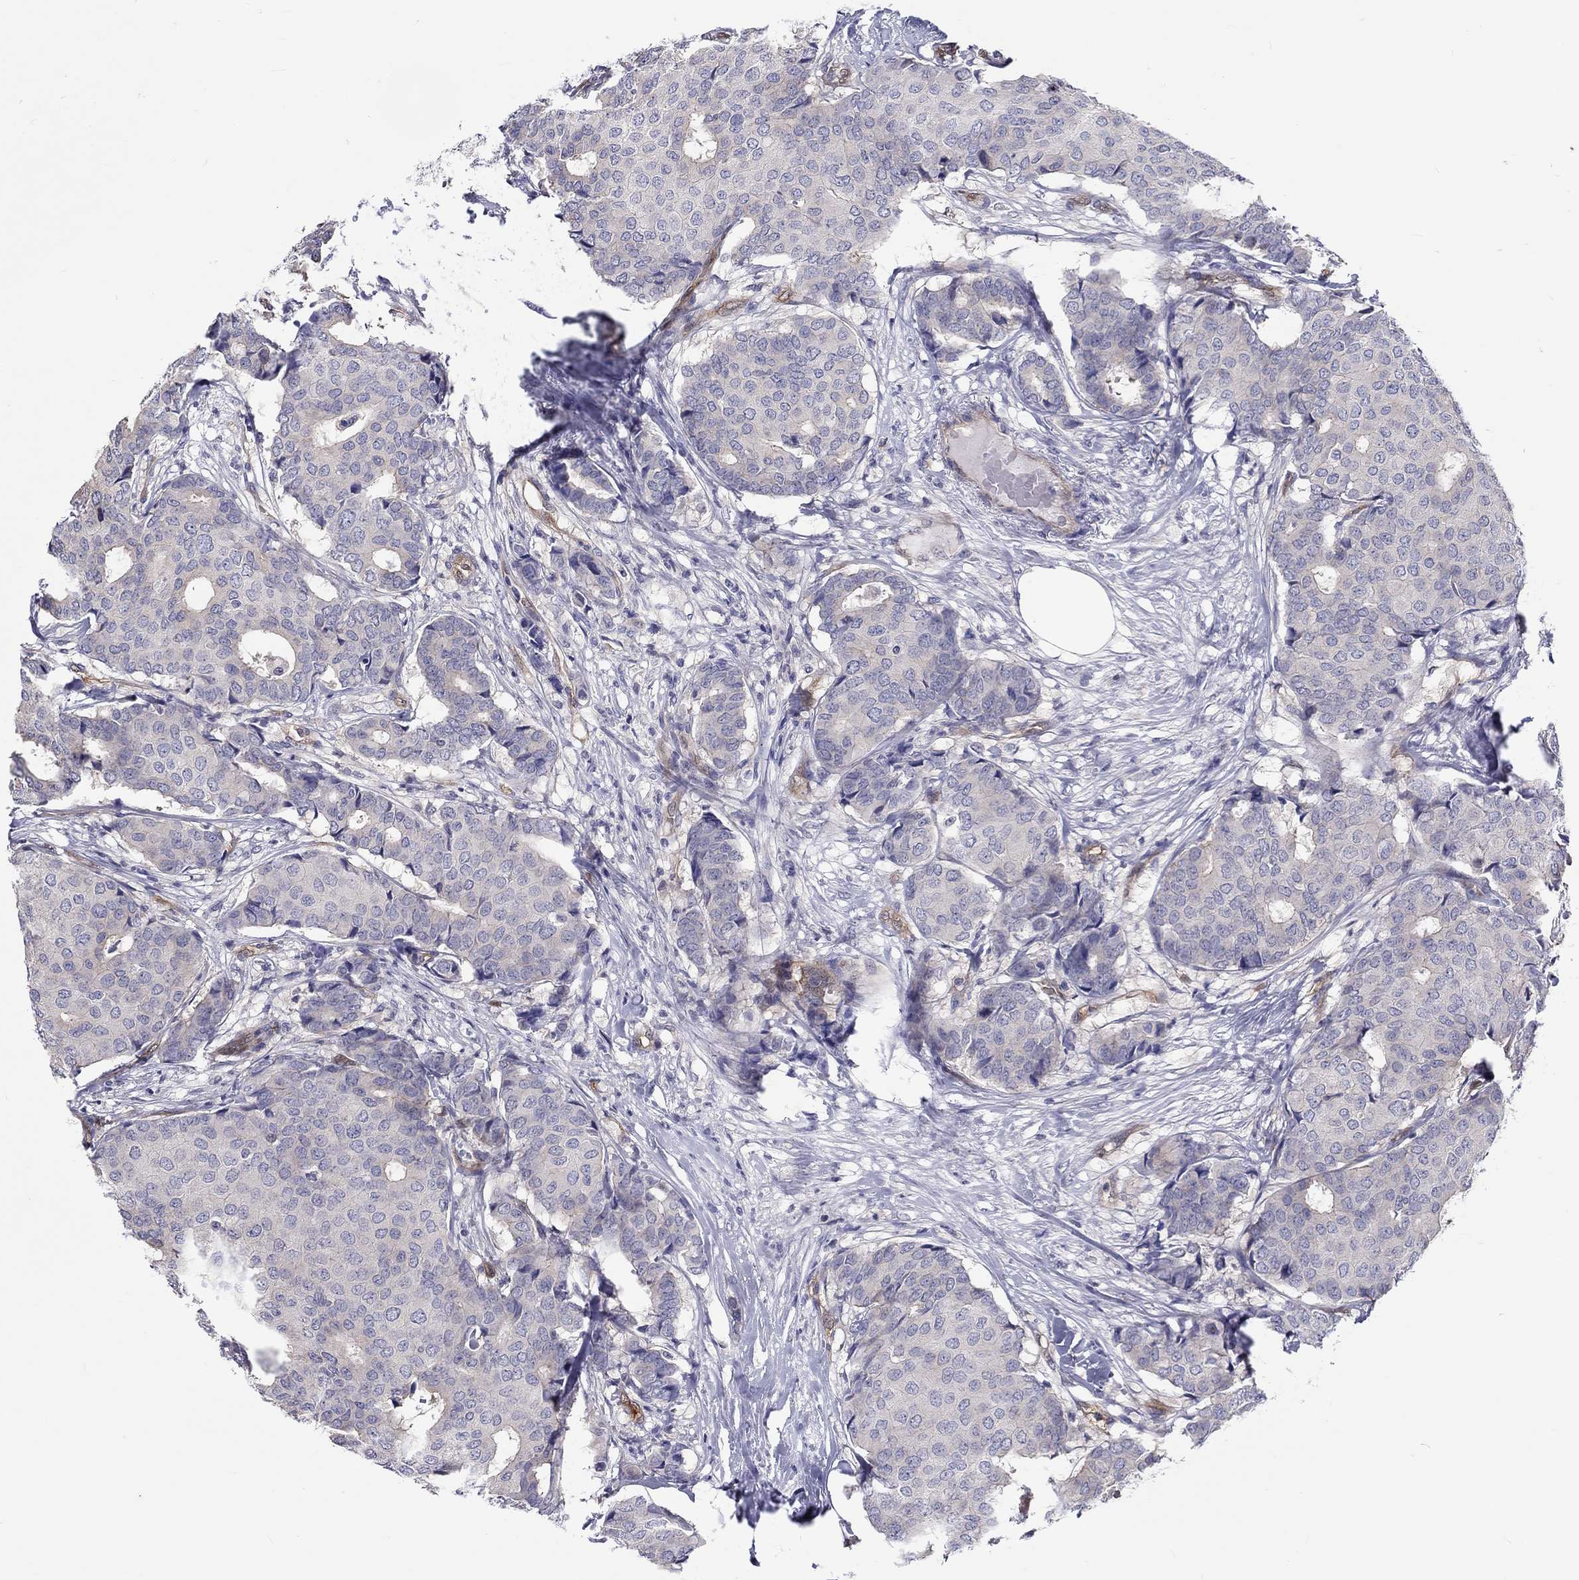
{"staining": {"intensity": "negative", "quantity": "none", "location": "none"}, "tissue": "breast cancer", "cell_type": "Tumor cells", "image_type": "cancer", "snomed": [{"axis": "morphology", "description": "Duct carcinoma"}, {"axis": "topography", "description": "Breast"}], "caption": "IHC histopathology image of neoplastic tissue: human infiltrating ductal carcinoma (breast) stained with DAB exhibits no significant protein positivity in tumor cells.", "gene": "ABCG4", "patient": {"sex": "female", "age": 75}}